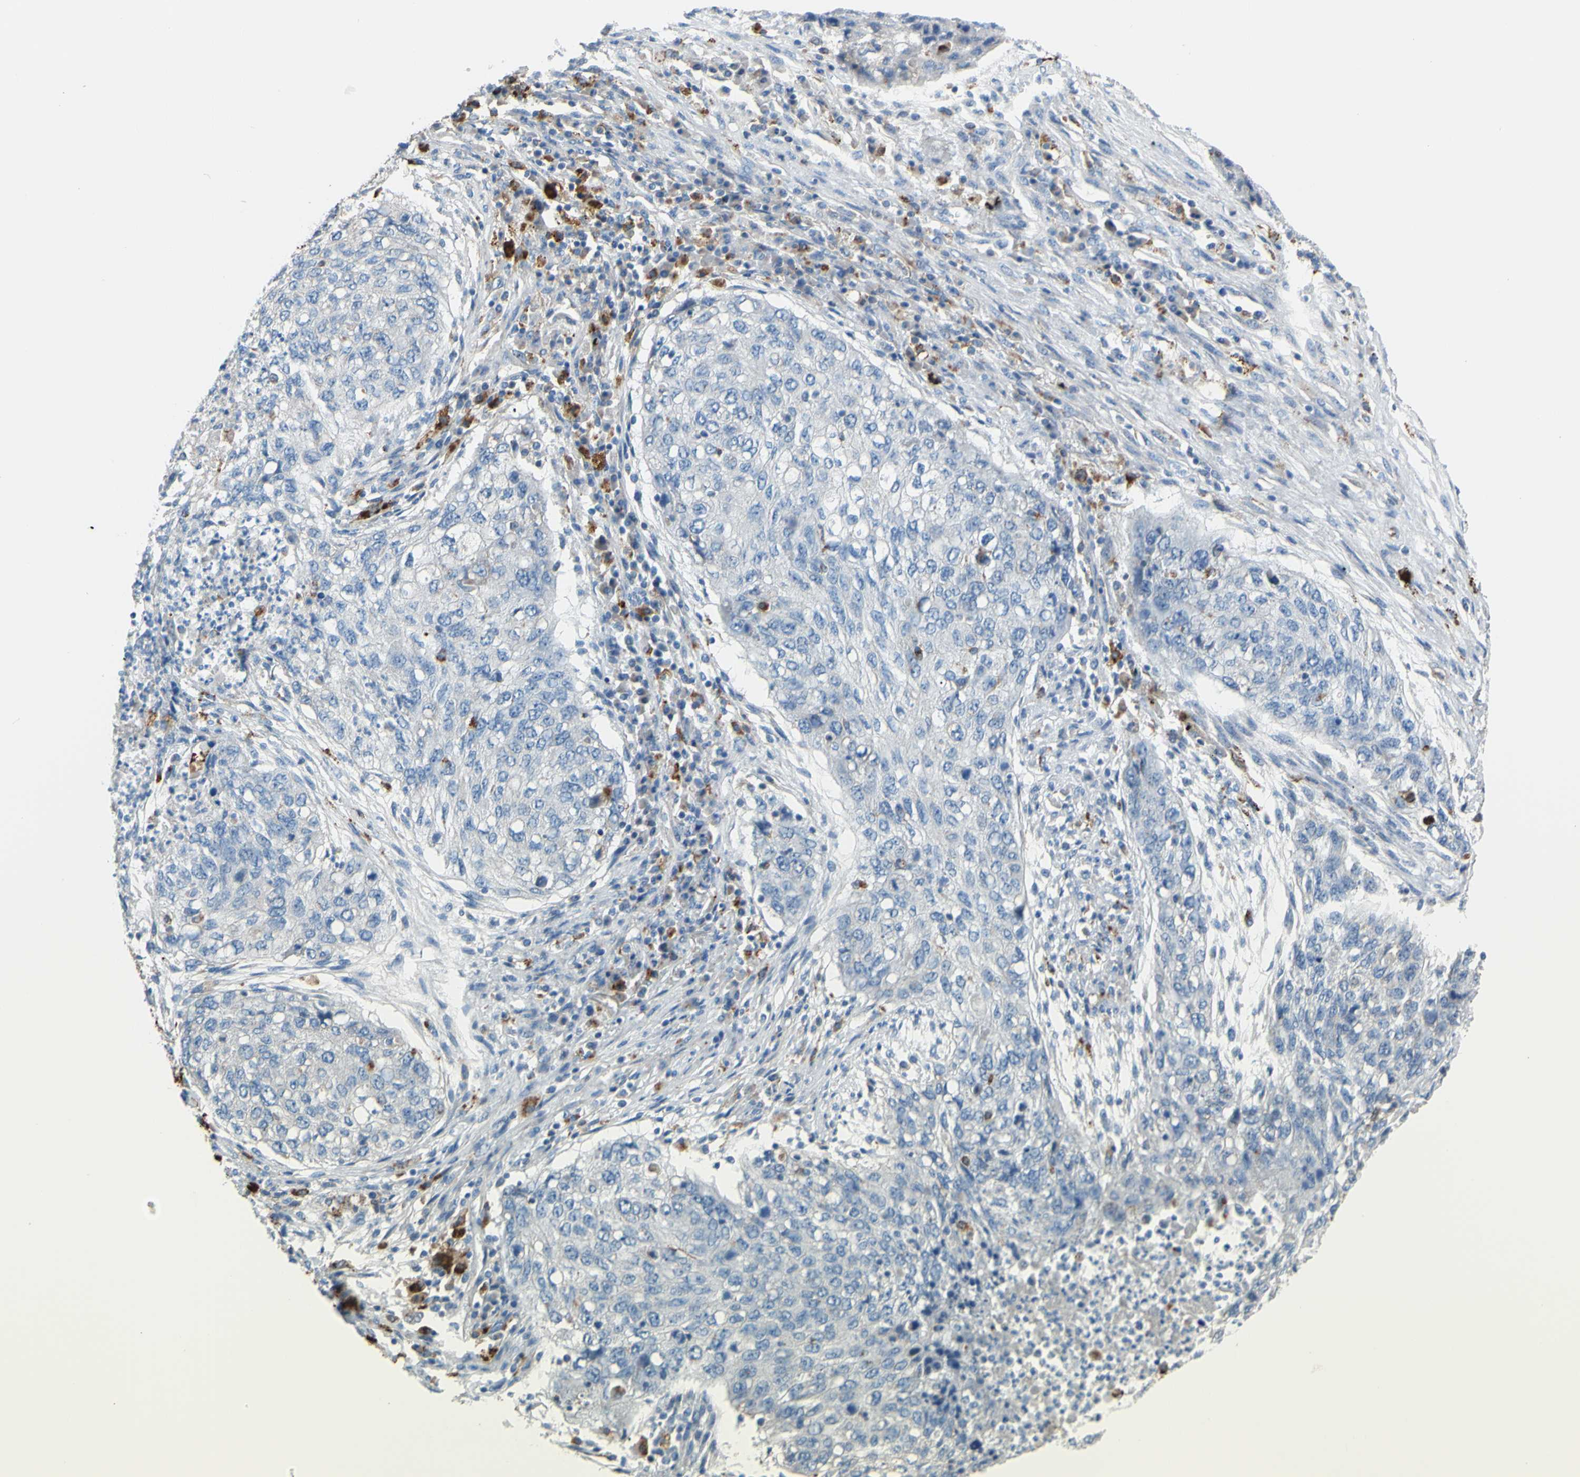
{"staining": {"intensity": "negative", "quantity": "none", "location": "none"}, "tissue": "lung cancer", "cell_type": "Tumor cells", "image_type": "cancer", "snomed": [{"axis": "morphology", "description": "Squamous cell carcinoma, NOS"}, {"axis": "topography", "description": "Lung"}], "caption": "An image of squamous cell carcinoma (lung) stained for a protein shows no brown staining in tumor cells.", "gene": "CTSD", "patient": {"sex": "female", "age": 63}}